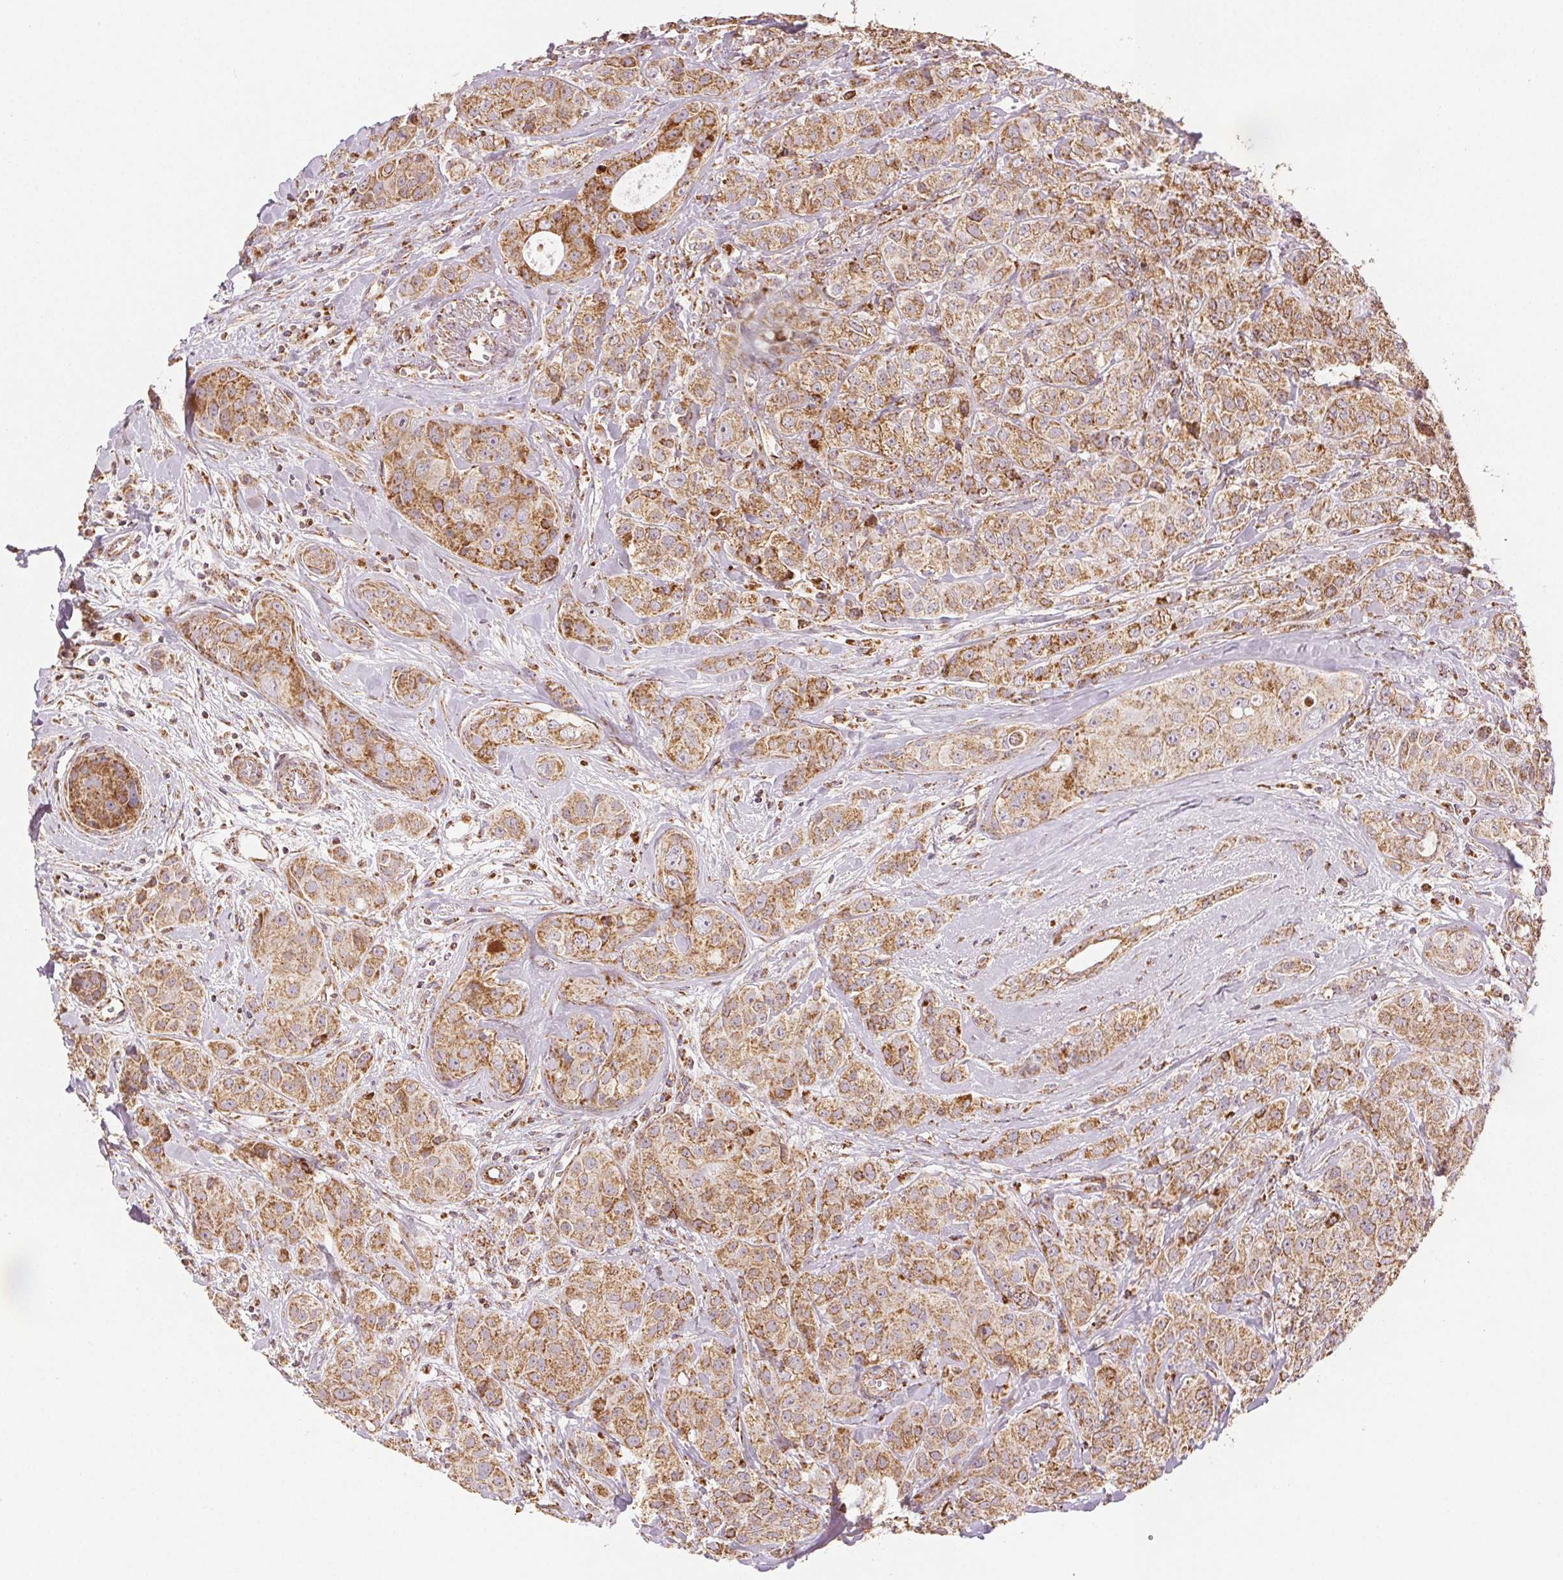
{"staining": {"intensity": "moderate", "quantity": ">75%", "location": "cytoplasmic/membranous"}, "tissue": "breast cancer", "cell_type": "Tumor cells", "image_type": "cancer", "snomed": [{"axis": "morphology", "description": "Duct carcinoma"}, {"axis": "topography", "description": "Breast"}], "caption": "Protein analysis of breast cancer (intraductal carcinoma) tissue demonstrates moderate cytoplasmic/membranous staining in approximately >75% of tumor cells. Using DAB (3,3'-diaminobenzidine) (brown) and hematoxylin (blue) stains, captured at high magnification using brightfield microscopy.", "gene": "SDHB", "patient": {"sex": "female", "age": 43}}